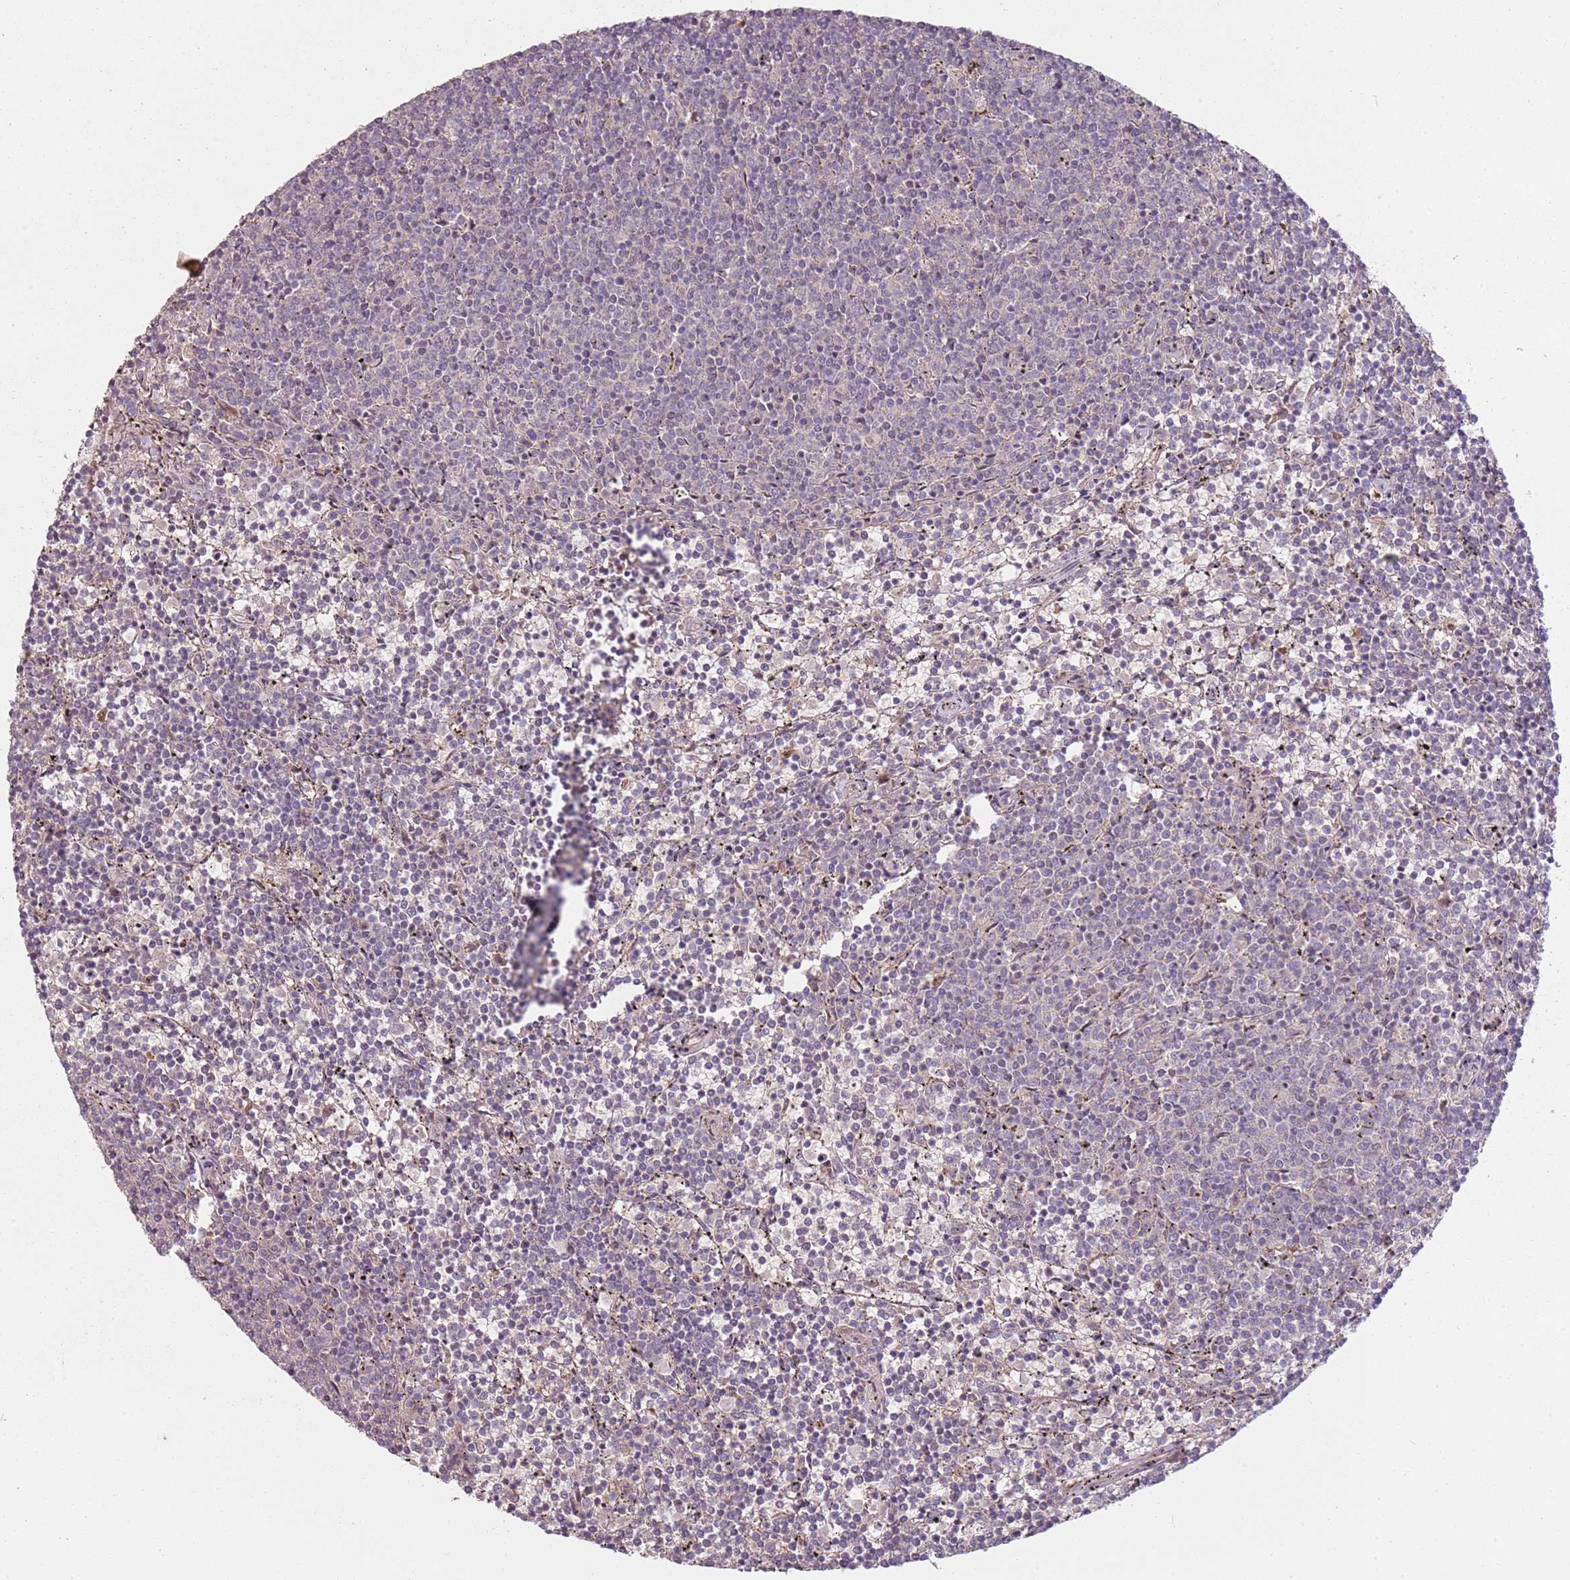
{"staining": {"intensity": "negative", "quantity": "none", "location": "none"}, "tissue": "lymphoma", "cell_type": "Tumor cells", "image_type": "cancer", "snomed": [{"axis": "morphology", "description": "Malignant lymphoma, non-Hodgkin's type, Low grade"}, {"axis": "topography", "description": "Spleen"}], "caption": "The IHC micrograph has no significant staining in tumor cells of low-grade malignant lymphoma, non-Hodgkin's type tissue. (DAB (3,3'-diaminobenzidine) IHC, high magnification).", "gene": "TEKT4", "patient": {"sex": "female", "age": 50}}